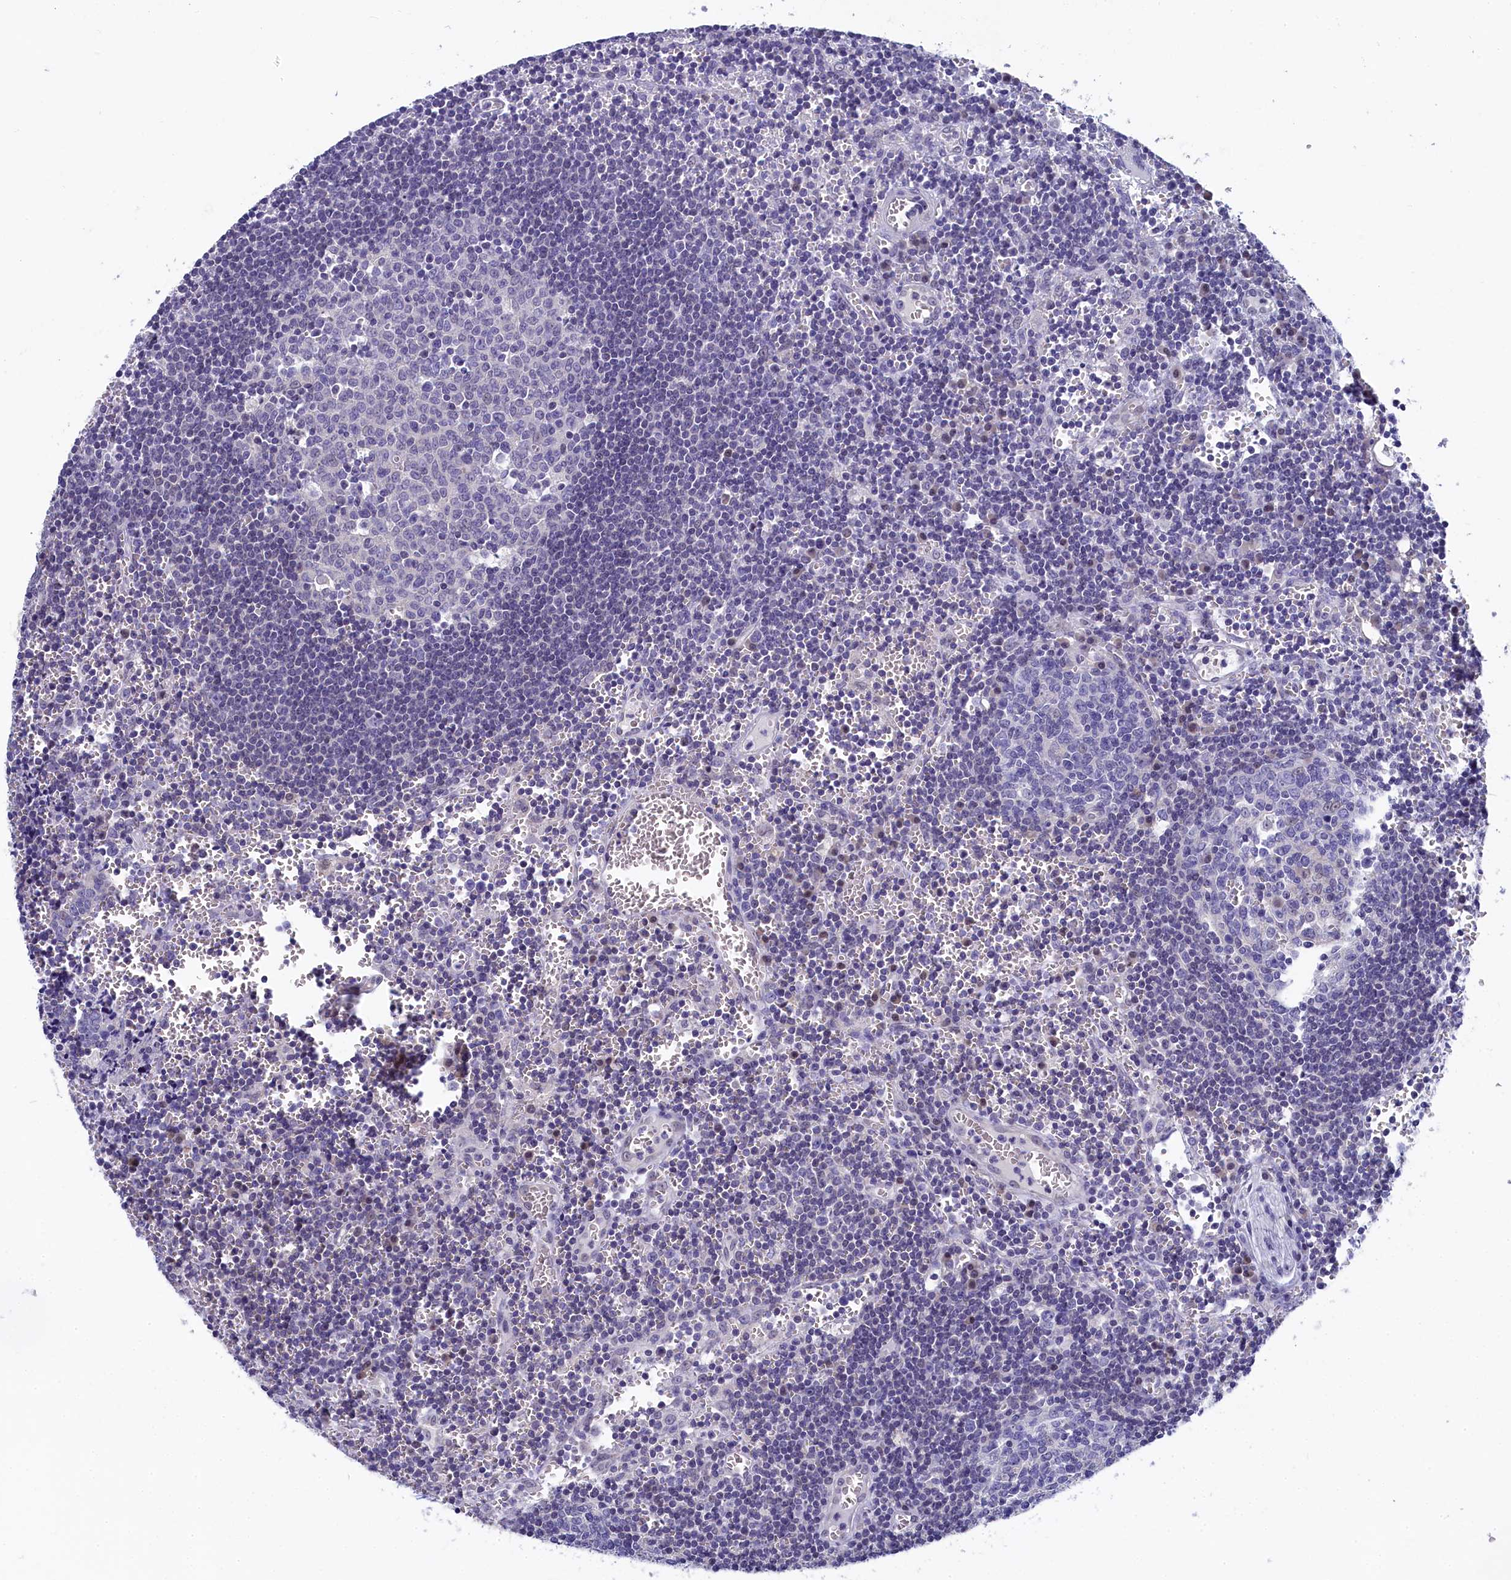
{"staining": {"intensity": "negative", "quantity": "none", "location": "none"}, "tissue": "lymph node", "cell_type": "Germinal center cells", "image_type": "normal", "snomed": [{"axis": "morphology", "description": "Normal tissue, NOS"}, {"axis": "topography", "description": "Lymph node"}], "caption": "Lymph node was stained to show a protein in brown. There is no significant positivity in germinal center cells. (DAB (3,3'-diaminobenzidine) immunohistochemistry (IHC) visualized using brightfield microscopy, high magnification).", "gene": "C11orf54", "patient": {"sex": "female", "age": 73}}